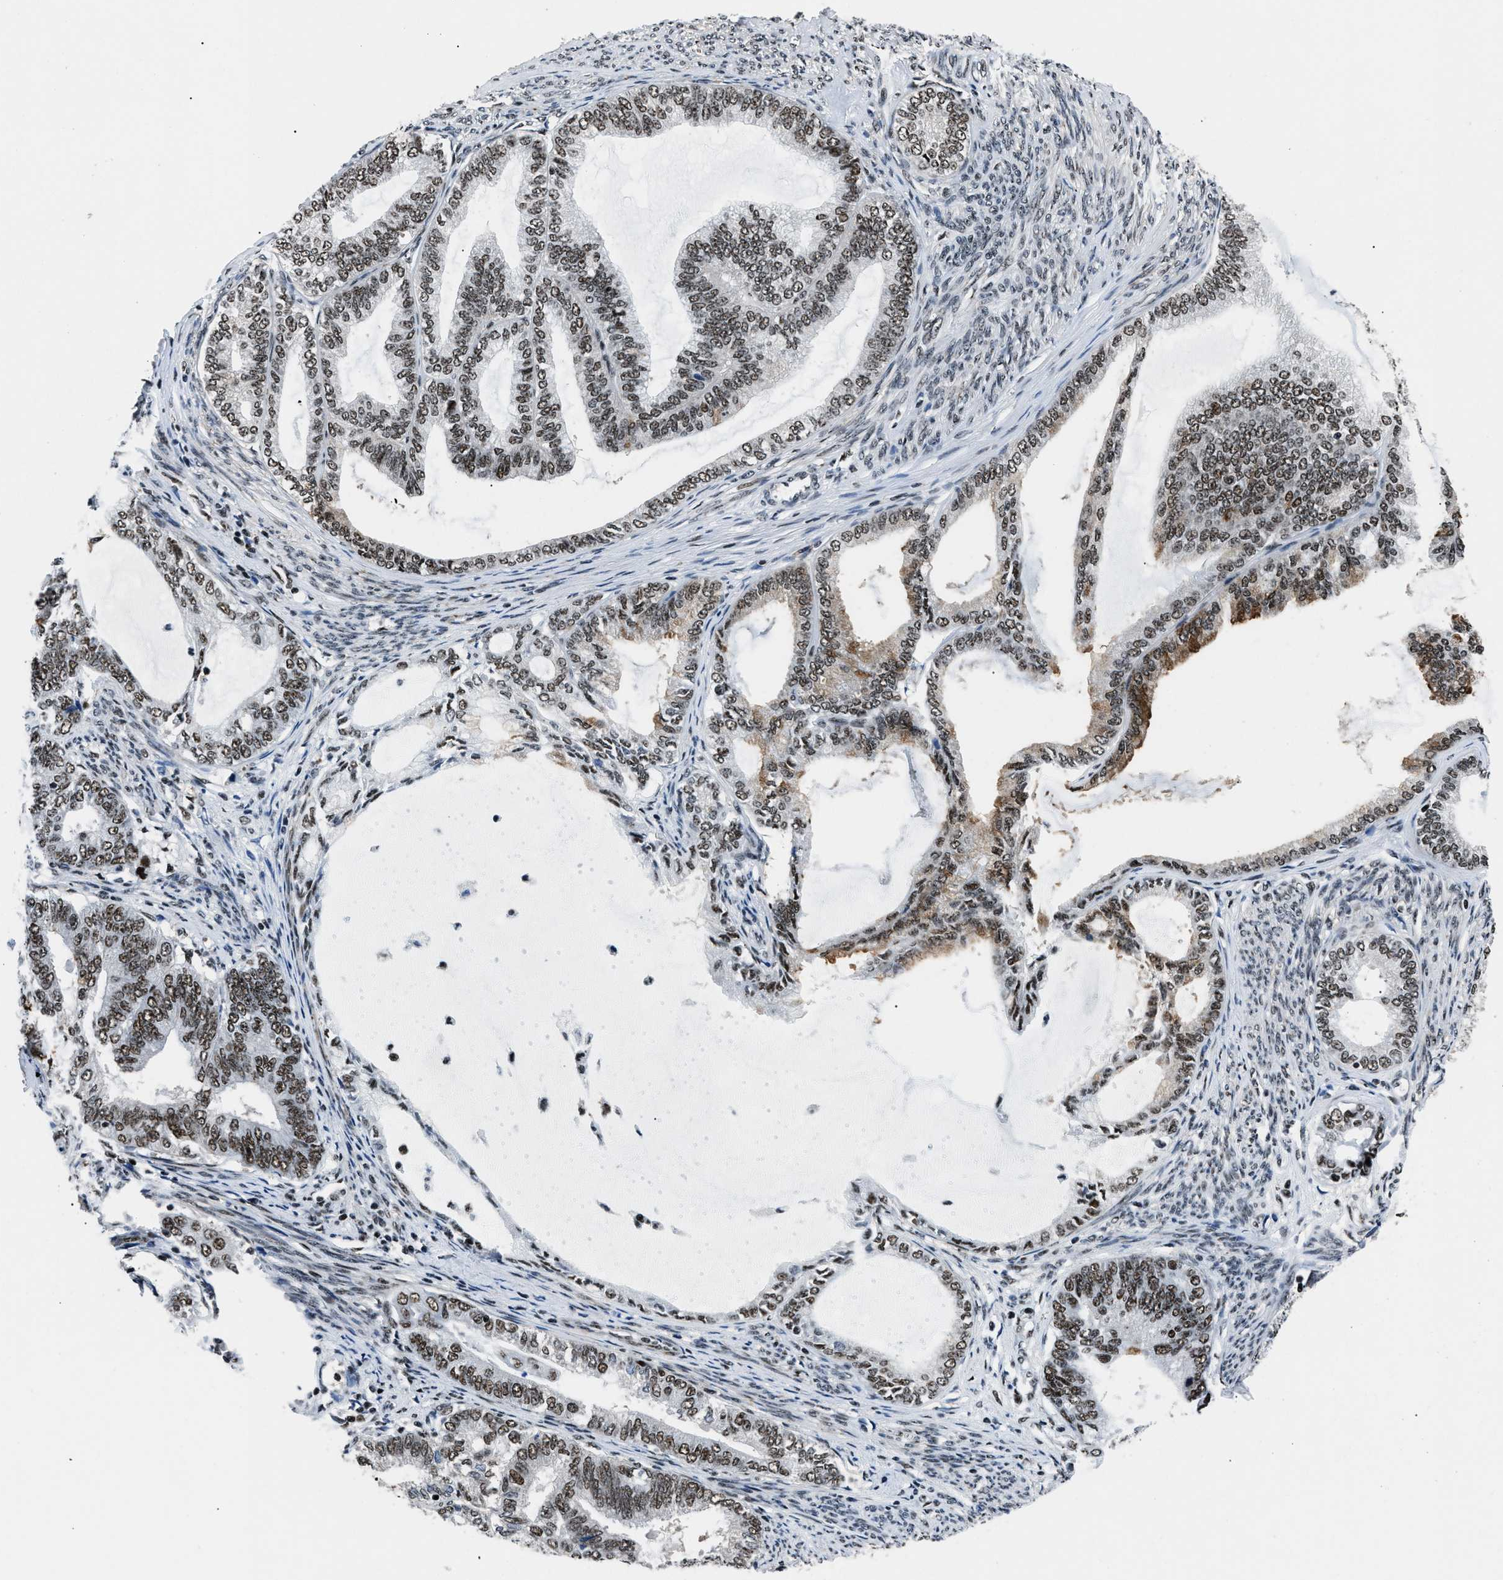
{"staining": {"intensity": "strong", "quantity": ">75%", "location": "nuclear"}, "tissue": "endometrial cancer", "cell_type": "Tumor cells", "image_type": "cancer", "snomed": [{"axis": "morphology", "description": "Adenocarcinoma, NOS"}, {"axis": "topography", "description": "Endometrium"}], "caption": "Strong nuclear staining is appreciated in about >75% of tumor cells in endometrial adenocarcinoma.", "gene": "SMARCB1", "patient": {"sex": "female", "age": 86}}